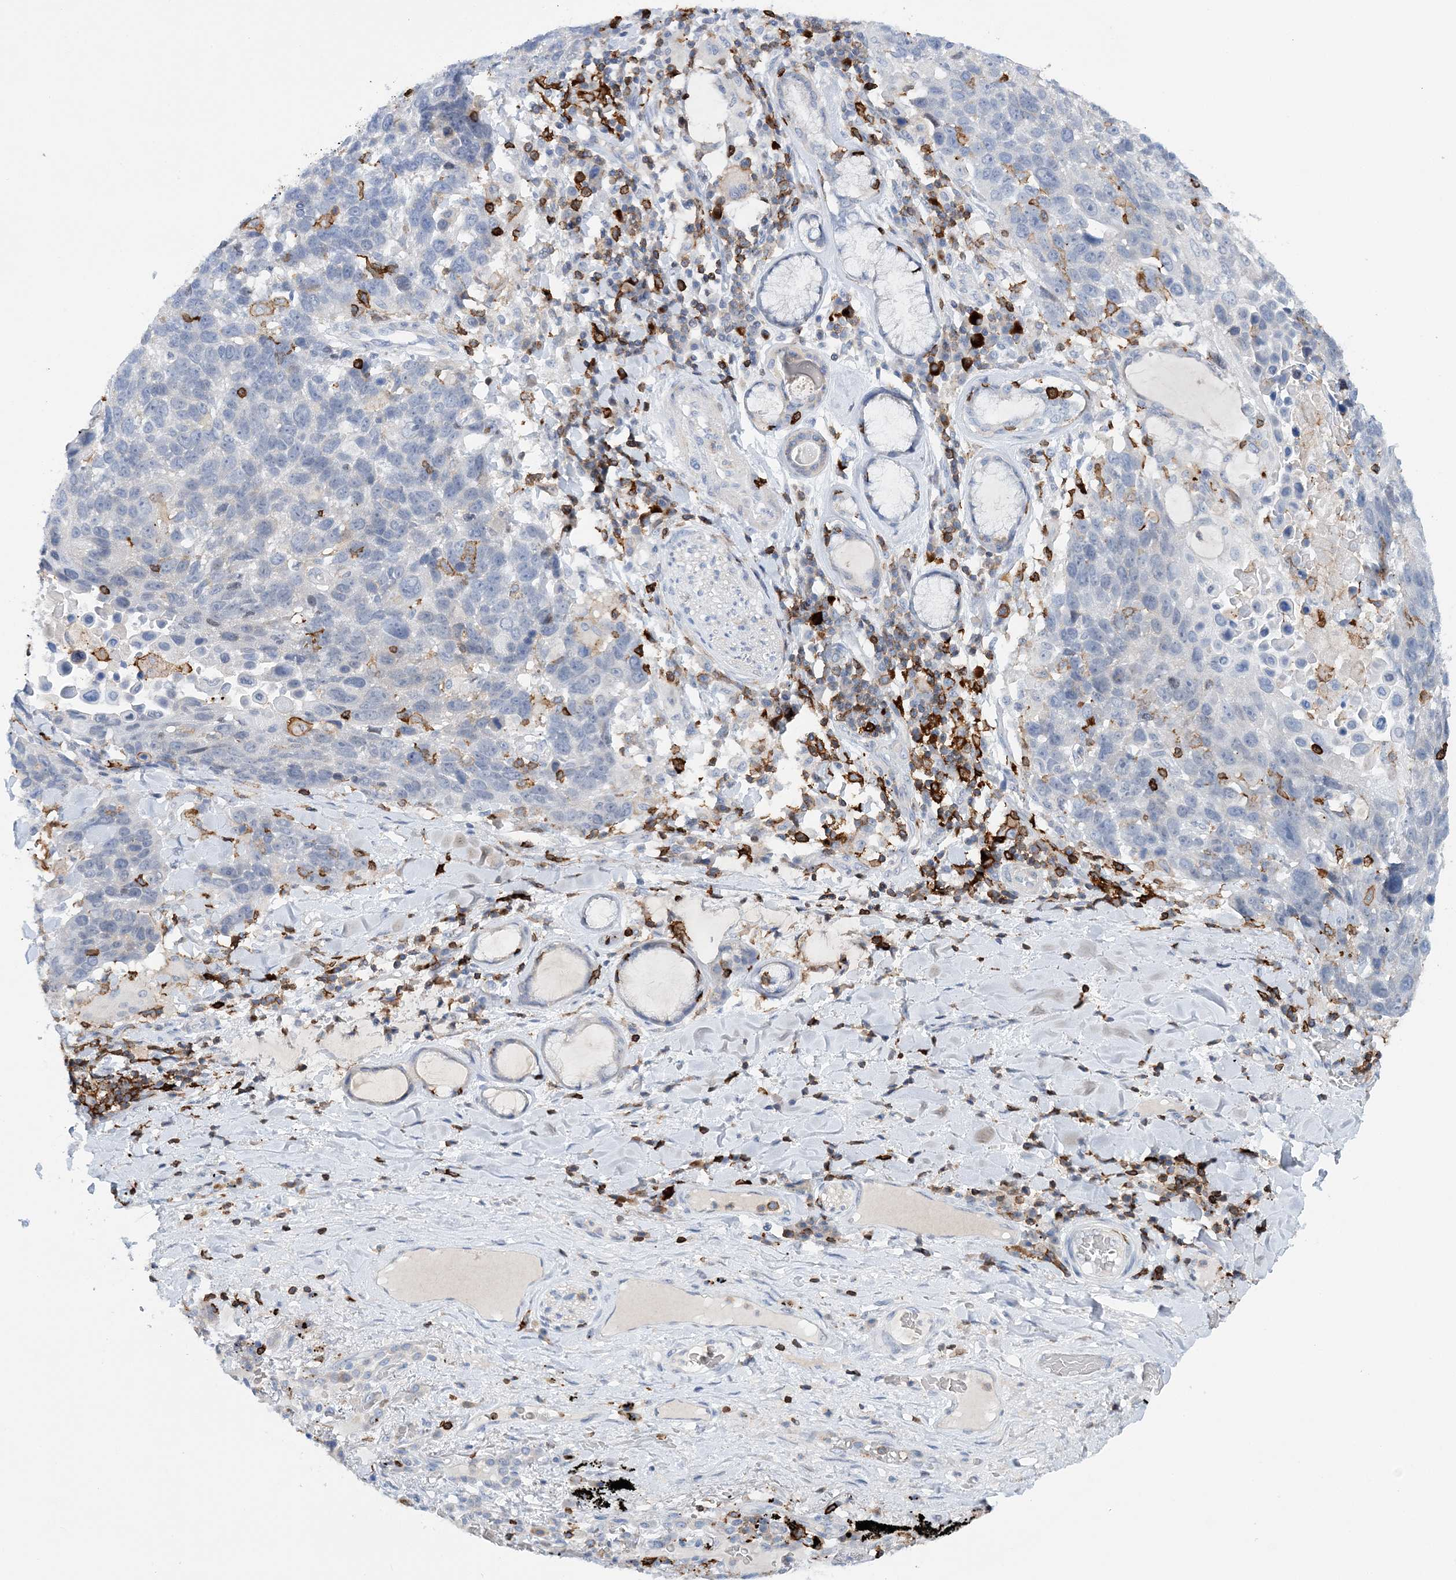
{"staining": {"intensity": "negative", "quantity": "none", "location": "none"}, "tissue": "lung cancer", "cell_type": "Tumor cells", "image_type": "cancer", "snomed": [{"axis": "morphology", "description": "Squamous cell carcinoma, NOS"}, {"axis": "topography", "description": "Lung"}], "caption": "Immunohistochemistry micrograph of neoplastic tissue: lung squamous cell carcinoma stained with DAB exhibits no significant protein positivity in tumor cells. (Brightfield microscopy of DAB IHC at high magnification).", "gene": "PRMT9", "patient": {"sex": "male", "age": 66}}